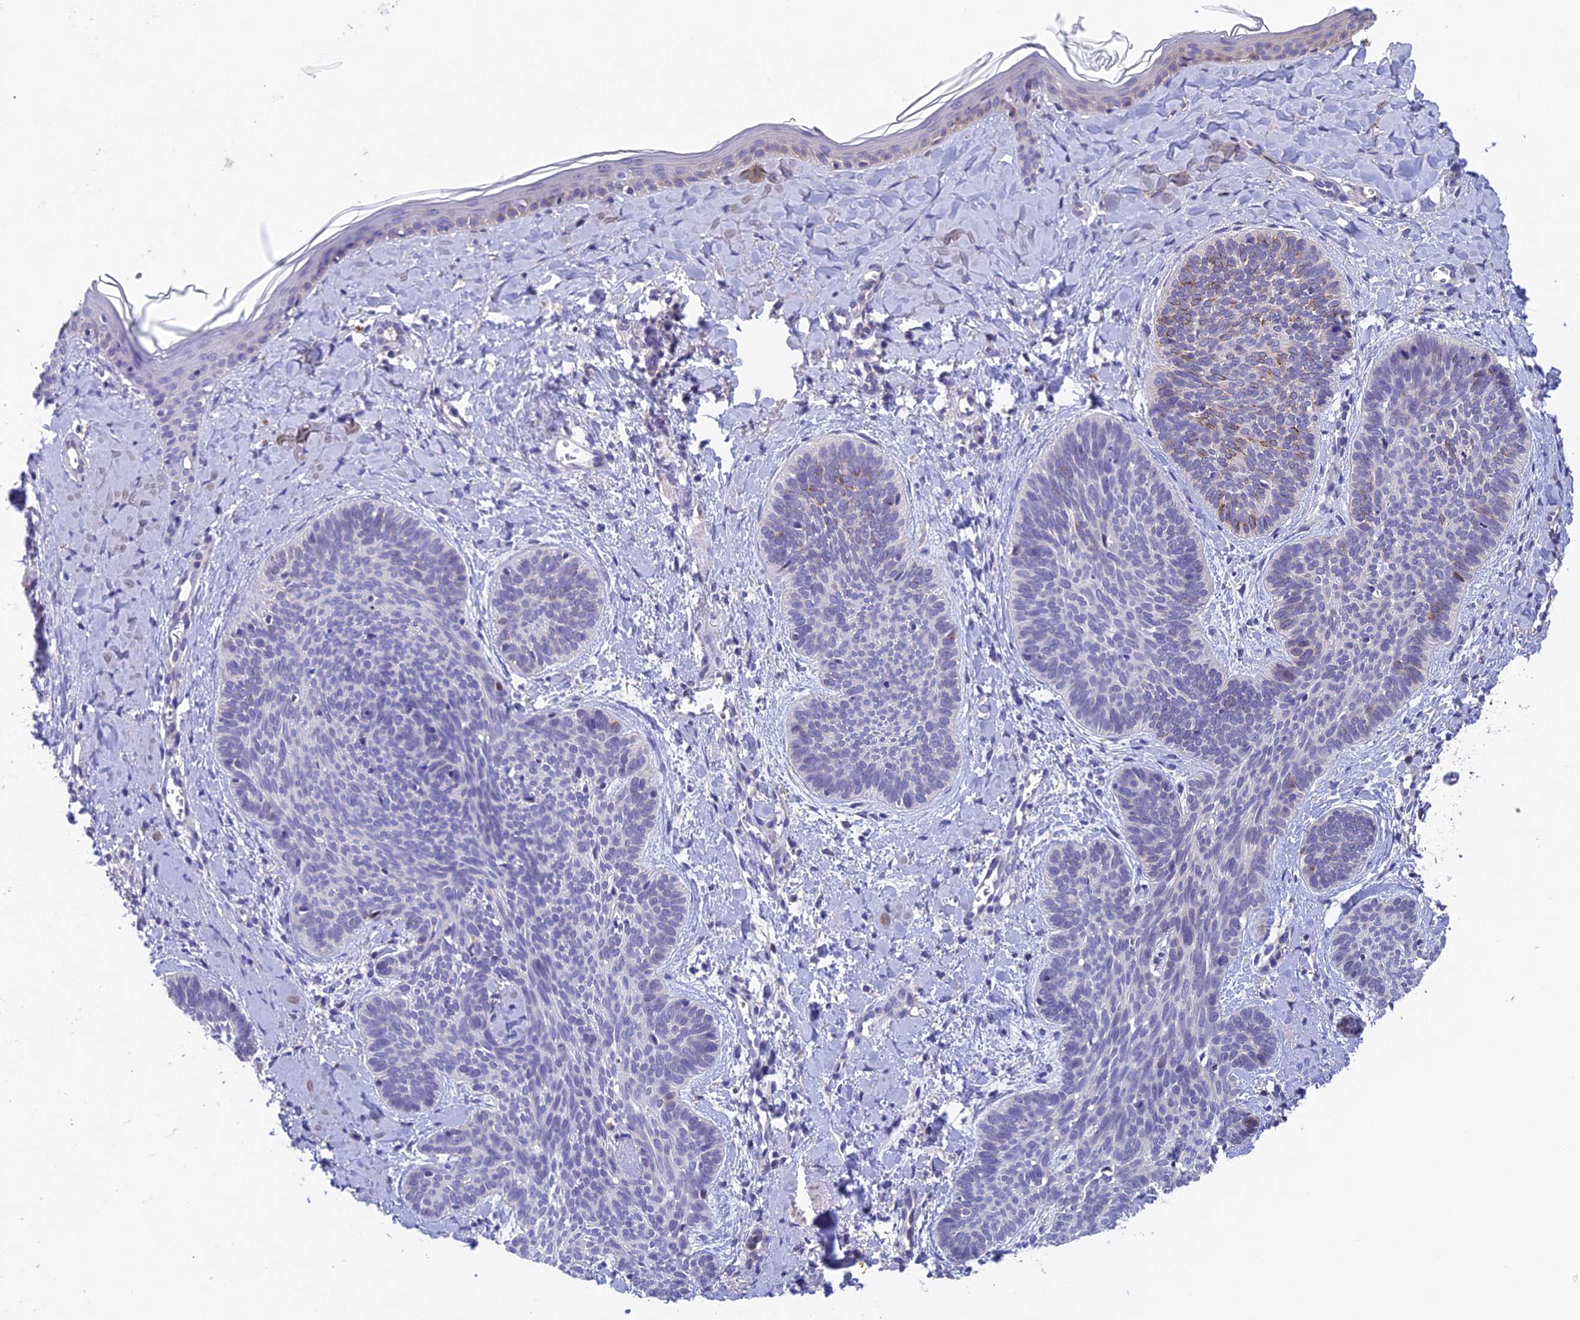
{"staining": {"intensity": "negative", "quantity": "none", "location": "none"}, "tissue": "skin cancer", "cell_type": "Tumor cells", "image_type": "cancer", "snomed": [{"axis": "morphology", "description": "Basal cell carcinoma"}, {"axis": "topography", "description": "Skin"}], "caption": "A photomicrograph of human skin basal cell carcinoma is negative for staining in tumor cells.", "gene": "NSMCE1", "patient": {"sex": "female", "age": 81}}